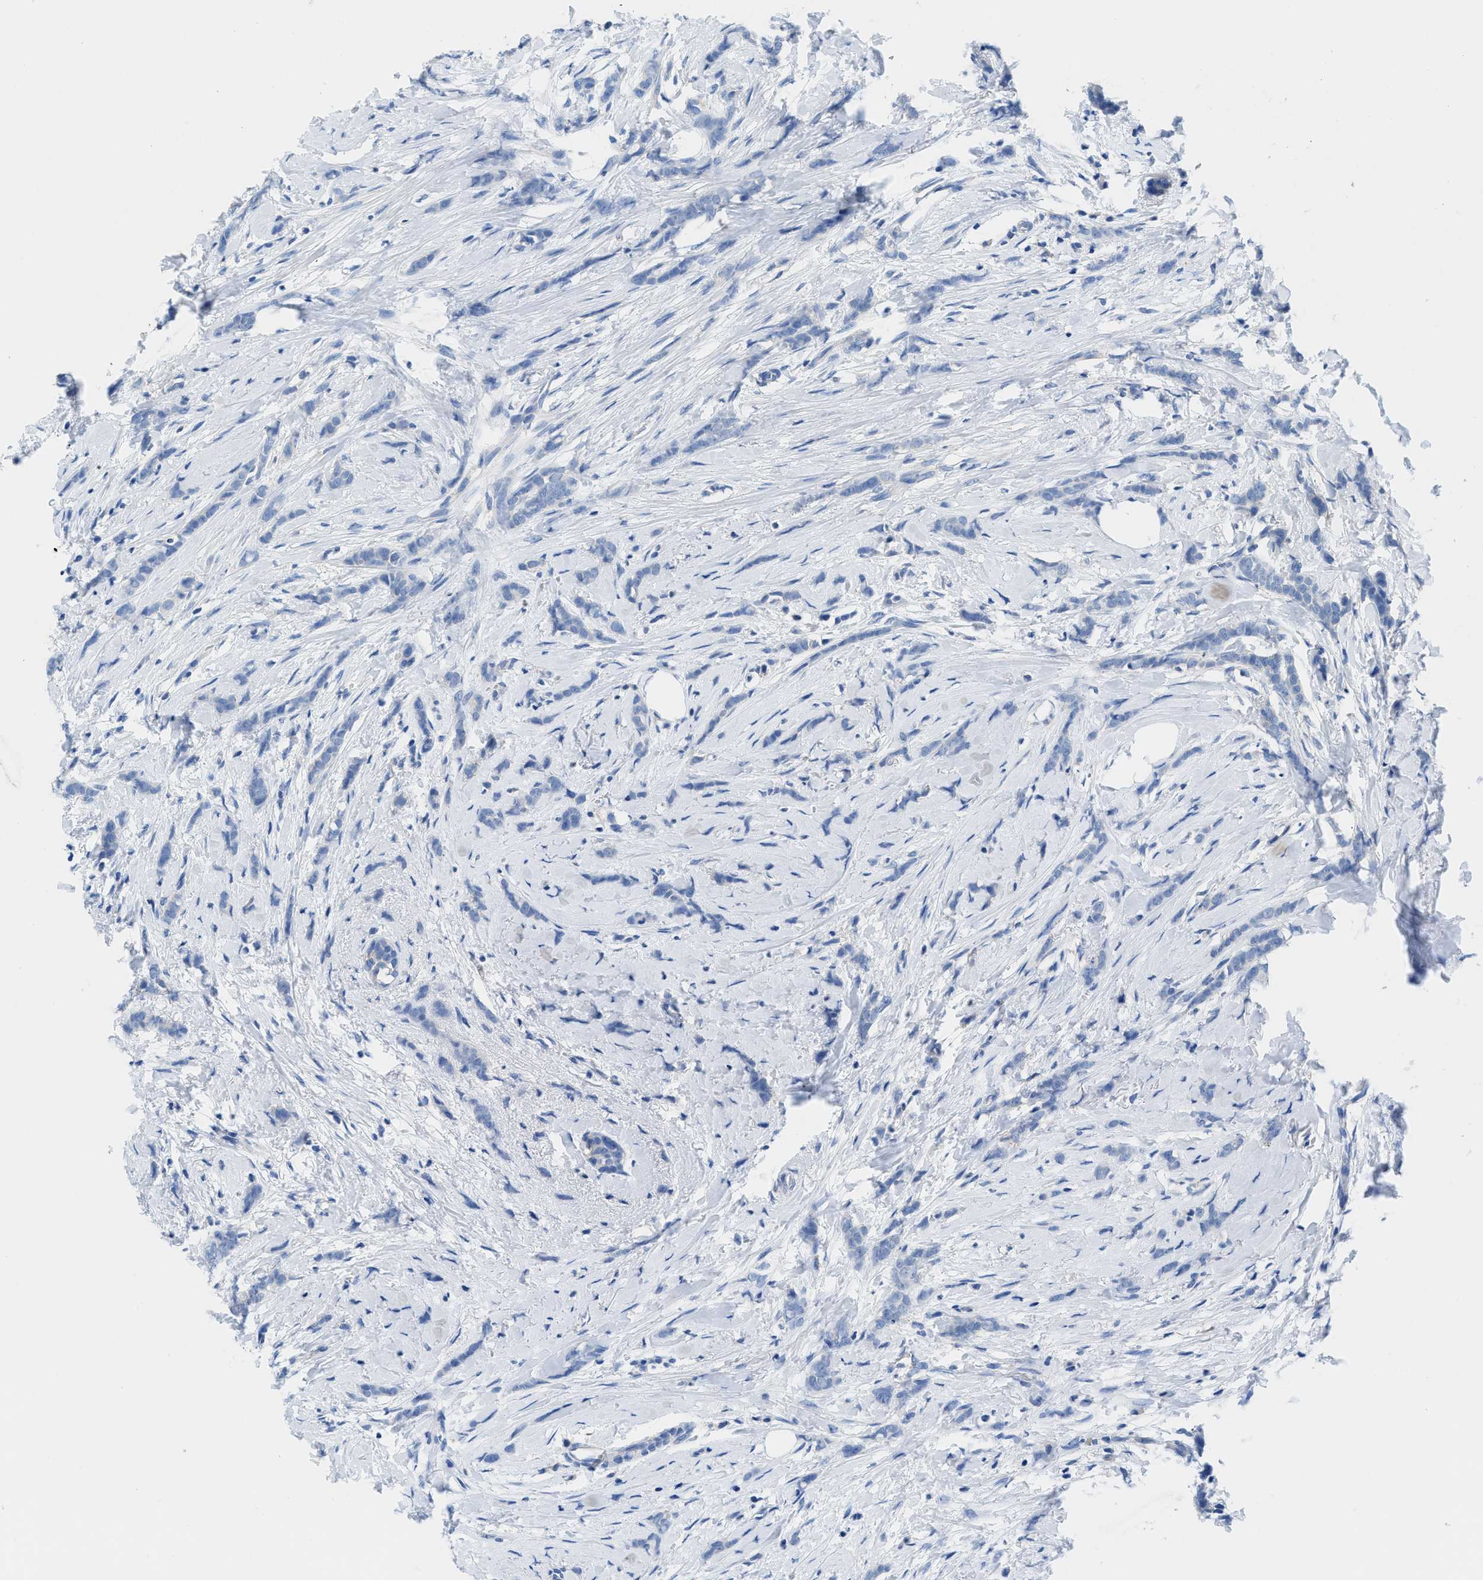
{"staining": {"intensity": "negative", "quantity": "none", "location": "none"}, "tissue": "breast cancer", "cell_type": "Tumor cells", "image_type": "cancer", "snomed": [{"axis": "morphology", "description": "Lobular carcinoma, in situ"}, {"axis": "morphology", "description": "Lobular carcinoma"}, {"axis": "topography", "description": "Breast"}], "caption": "There is no significant positivity in tumor cells of lobular carcinoma (breast). (DAB (3,3'-diaminobenzidine) immunohistochemistry (IHC) visualized using brightfield microscopy, high magnification).", "gene": "NEB", "patient": {"sex": "female", "age": 41}}